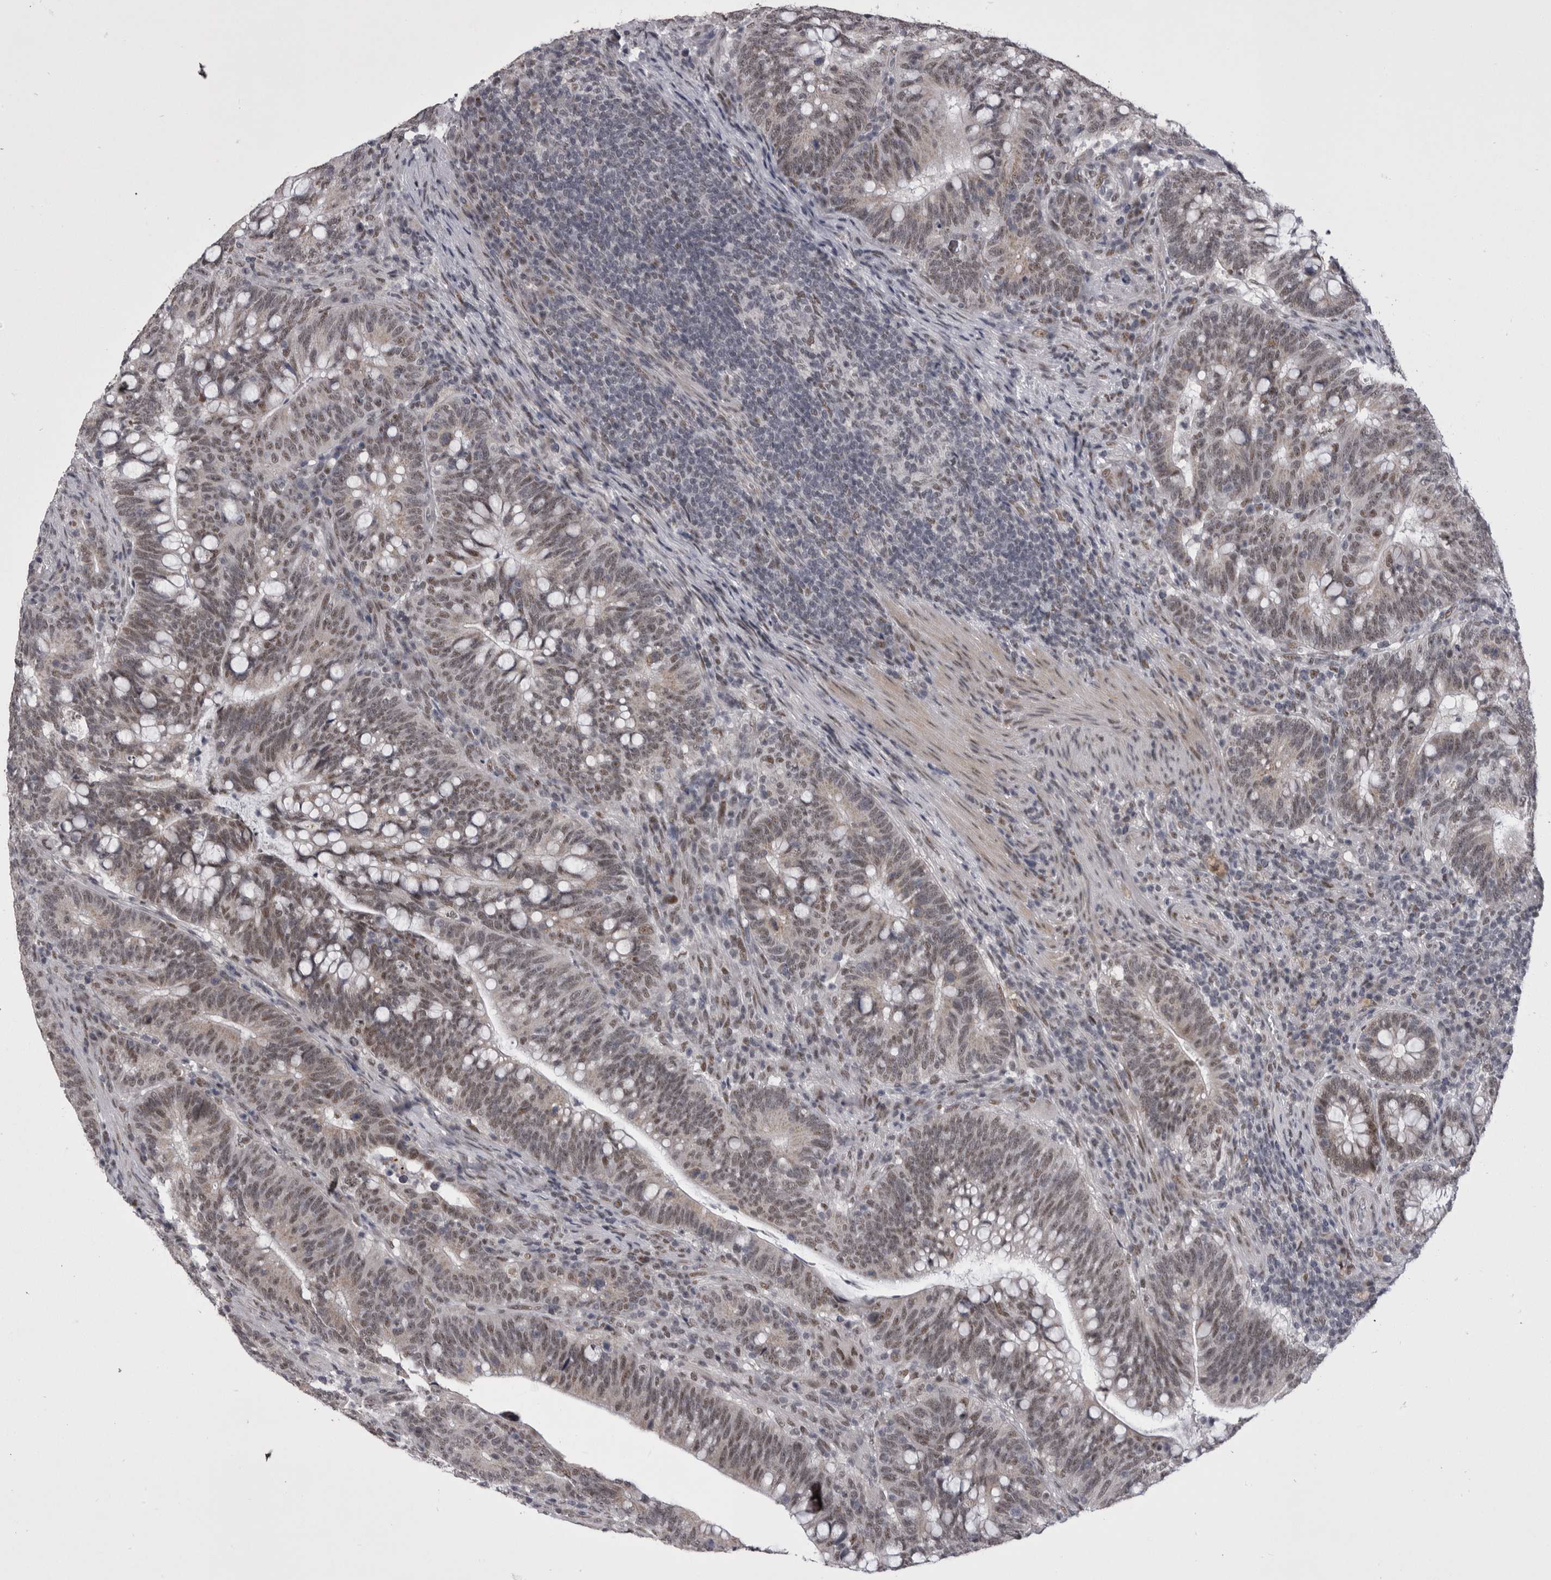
{"staining": {"intensity": "weak", "quantity": "25%-75%", "location": "nuclear"}, "tissue": "colorectal cancer", "cell_type": "Tumor cells", "image_type": "cancer", "snomed": [{"axis": "morphology", "description": "Adenocarcinoma, NOS"}, {"axis": "topography", "description": "Colon"}], "caption": "The image exhibits staining of colorectal adenocarcinoma, revealing weak nuclear protein positivity (brown color) within tumor cells.", "gene": "PRPF3", "patient": {"sex": "female", "age": 66}}